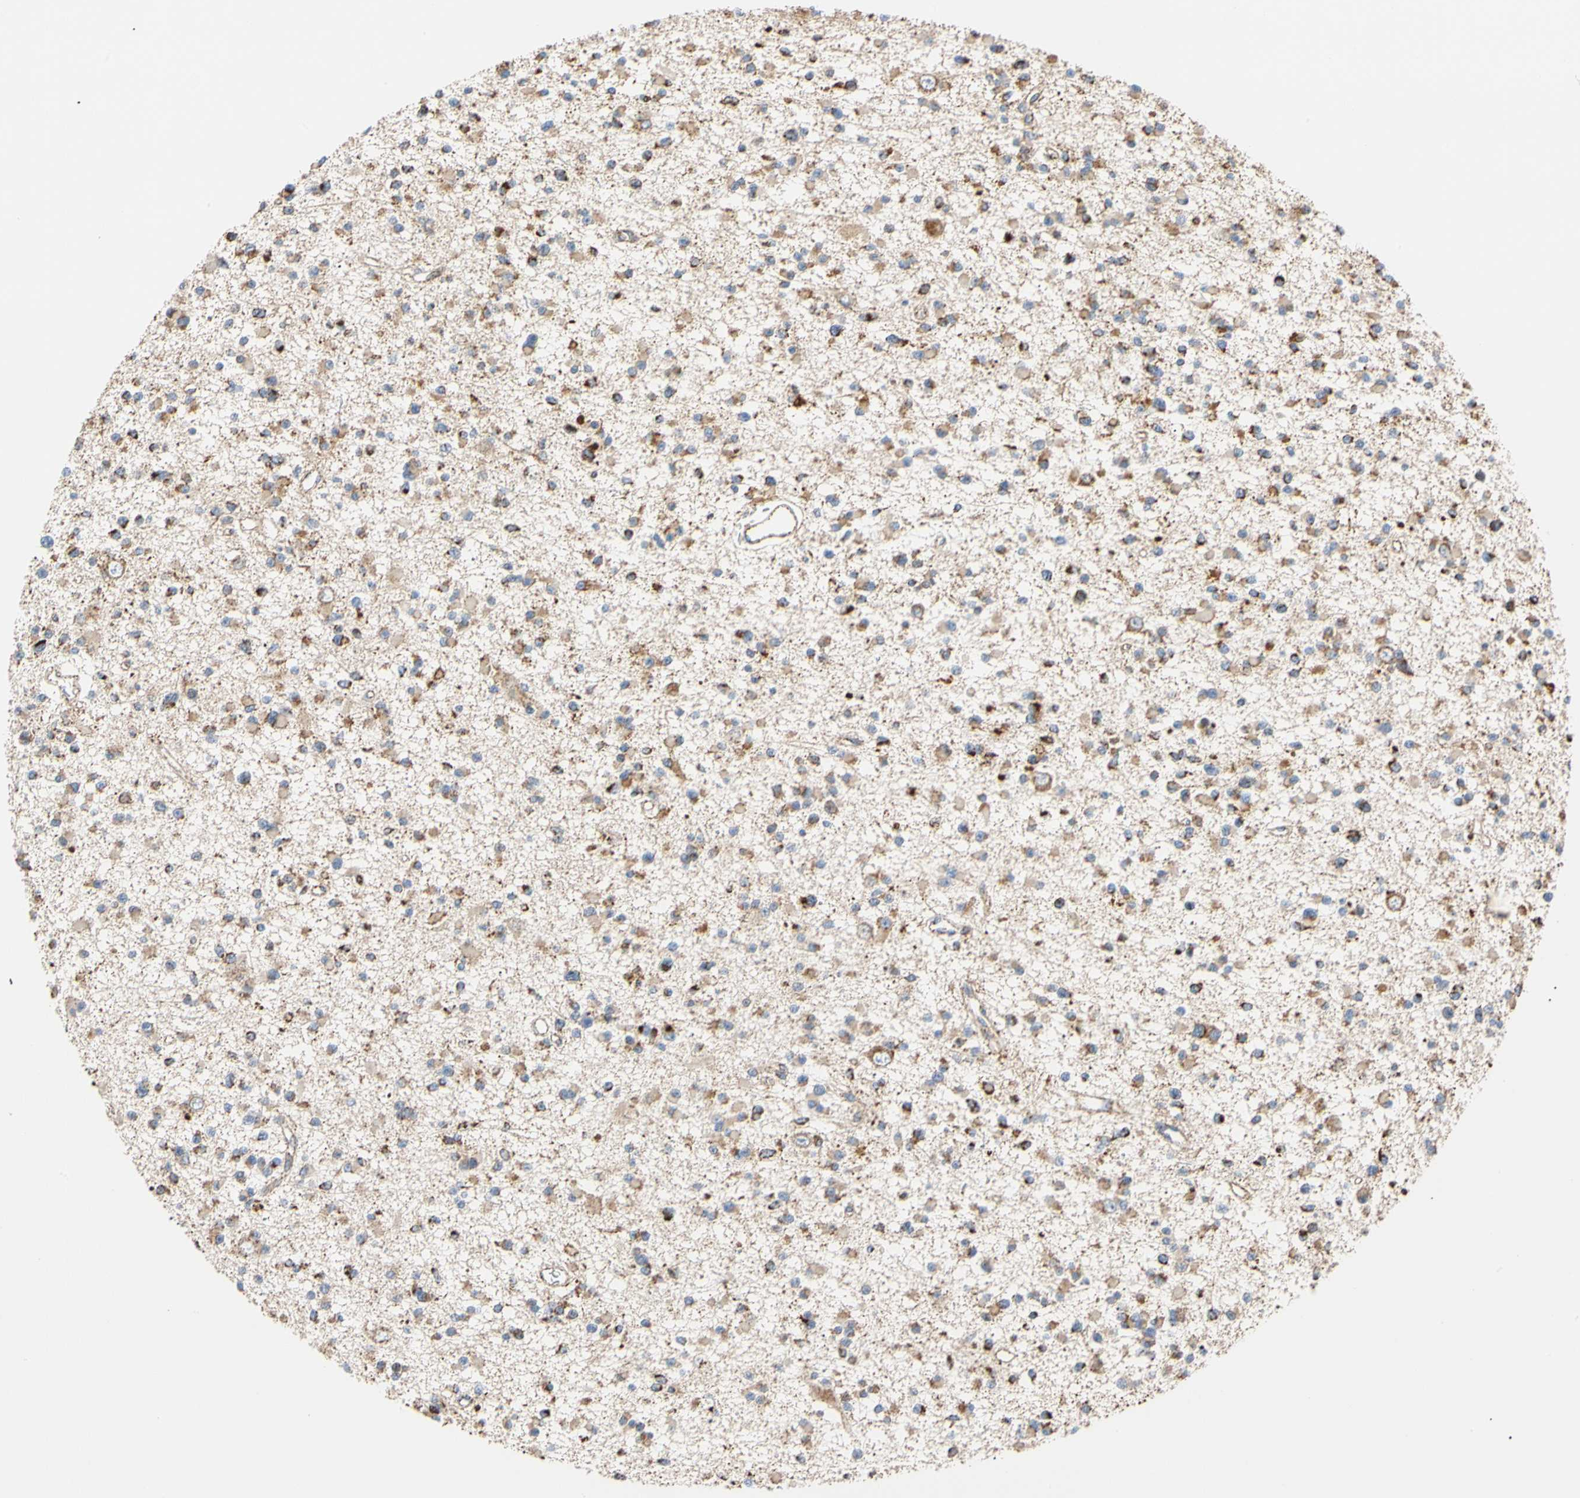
{"staining": {"intensity": "moderate", "quantity": ">75%", "location": "cytoplasmic/membranous"}, "tissue": "glioma", "cell_type": "Tumor cells", "image_type": "cancer", "snomed": [{"axis": "morphology", "description": "Glioma, malignant, Low grade"}, {"axis": "topography", "description": "Brain"}], "caption": "Glioma stained with a protein marker demonstrates moderate staining in tumor cells.", "gene": "ACAT1", "patient": {"sex": "female", "age": 22}}